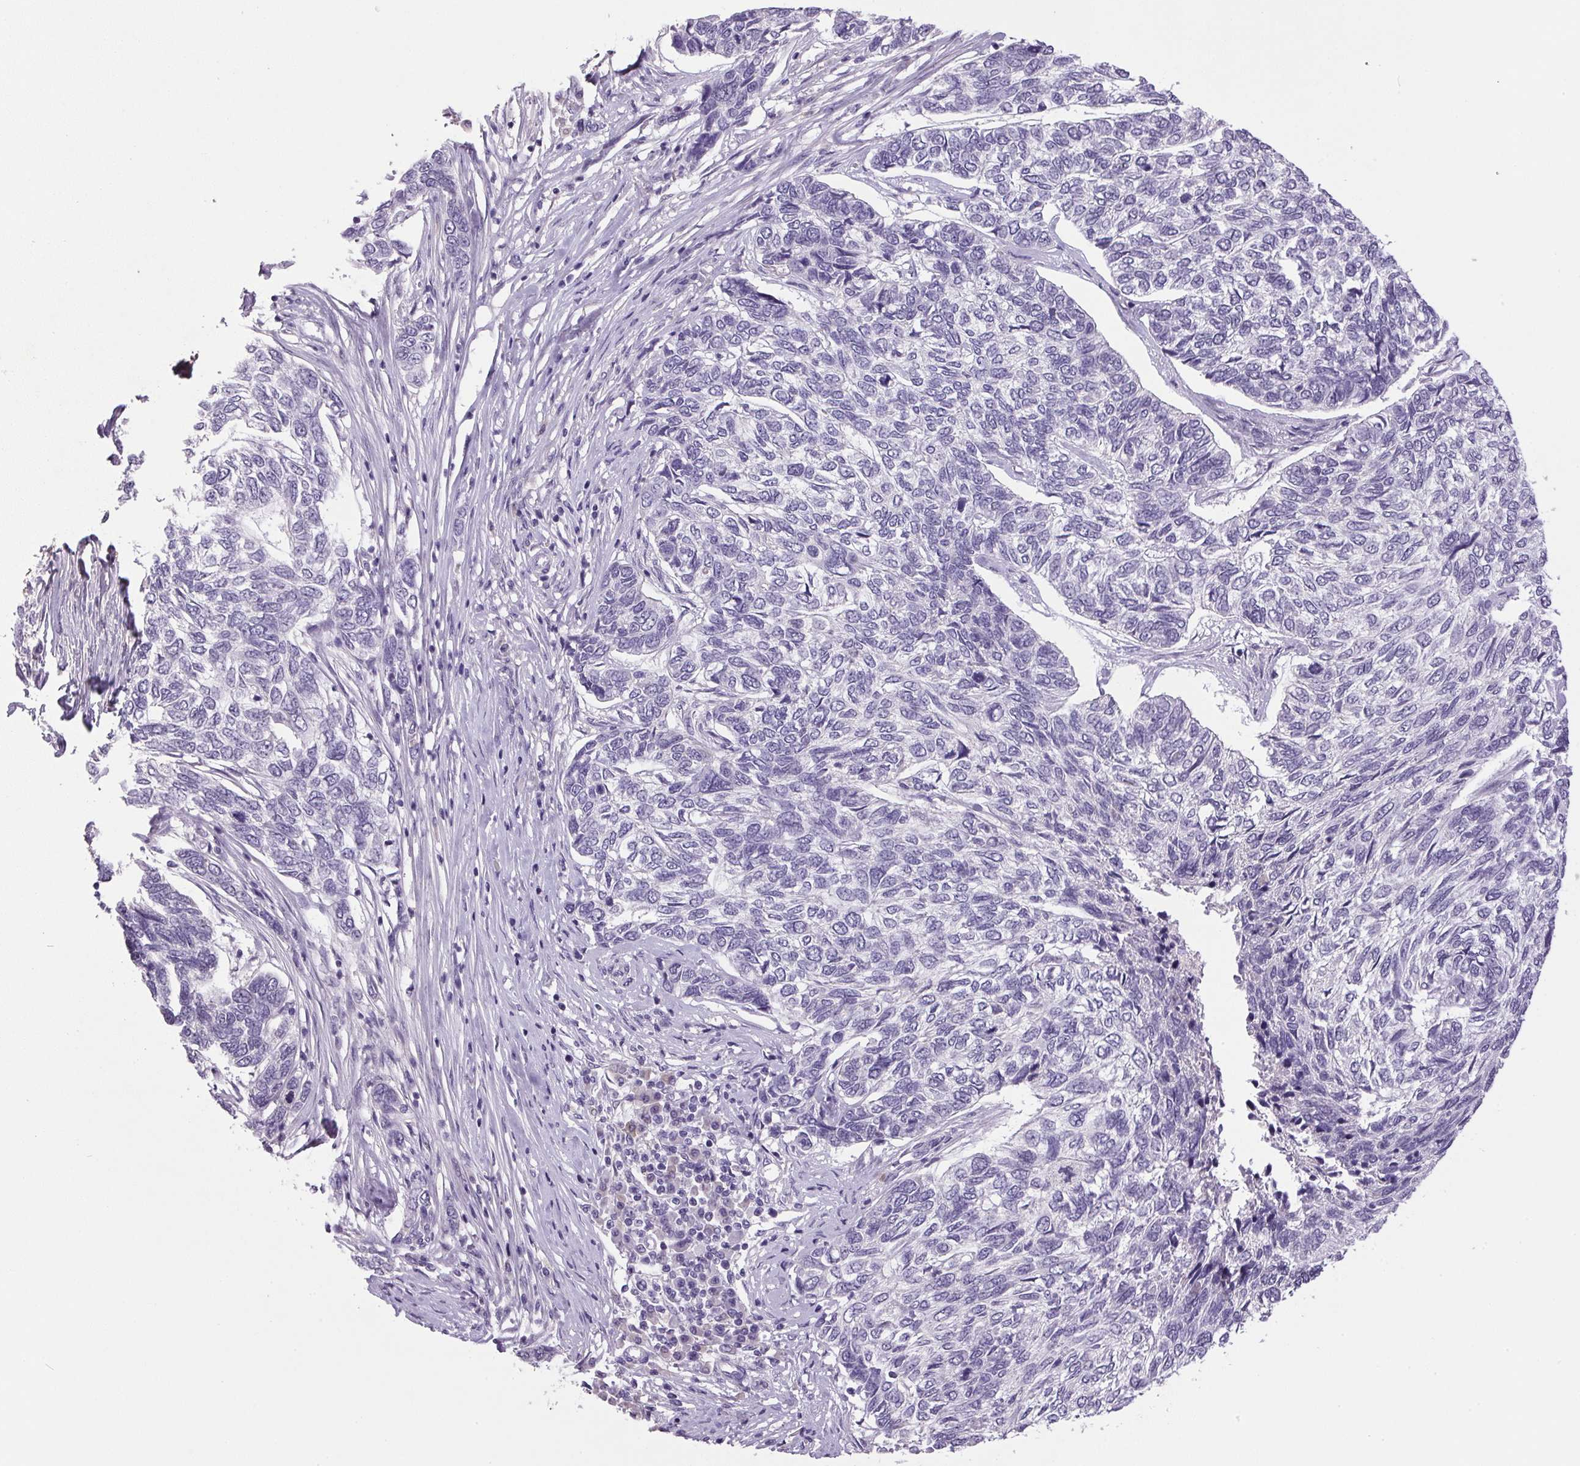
{"staining": {"intensity": "negative", "quantity": "none", "location": "none"}, "tissue": "skin cancer", "cell_type": "Tumor cells", "image_type": "cancer", "snomed": [{"axis": "morphology", "description": "Basal cell carcinoma"}, {"axis": "topography", "description": "Skin"}], "caption": "Skin basal cell carcinoma was stained to show a protein in brown. There is no significant positivity in tumor cells. The staining is performed using DAB (3,3'-diaminobenzidine) brown chromogen with nuclei counter-stained in using hematoxylin.", "gene": "TRDN", "patient": {"sex": "female", "age": 65}}